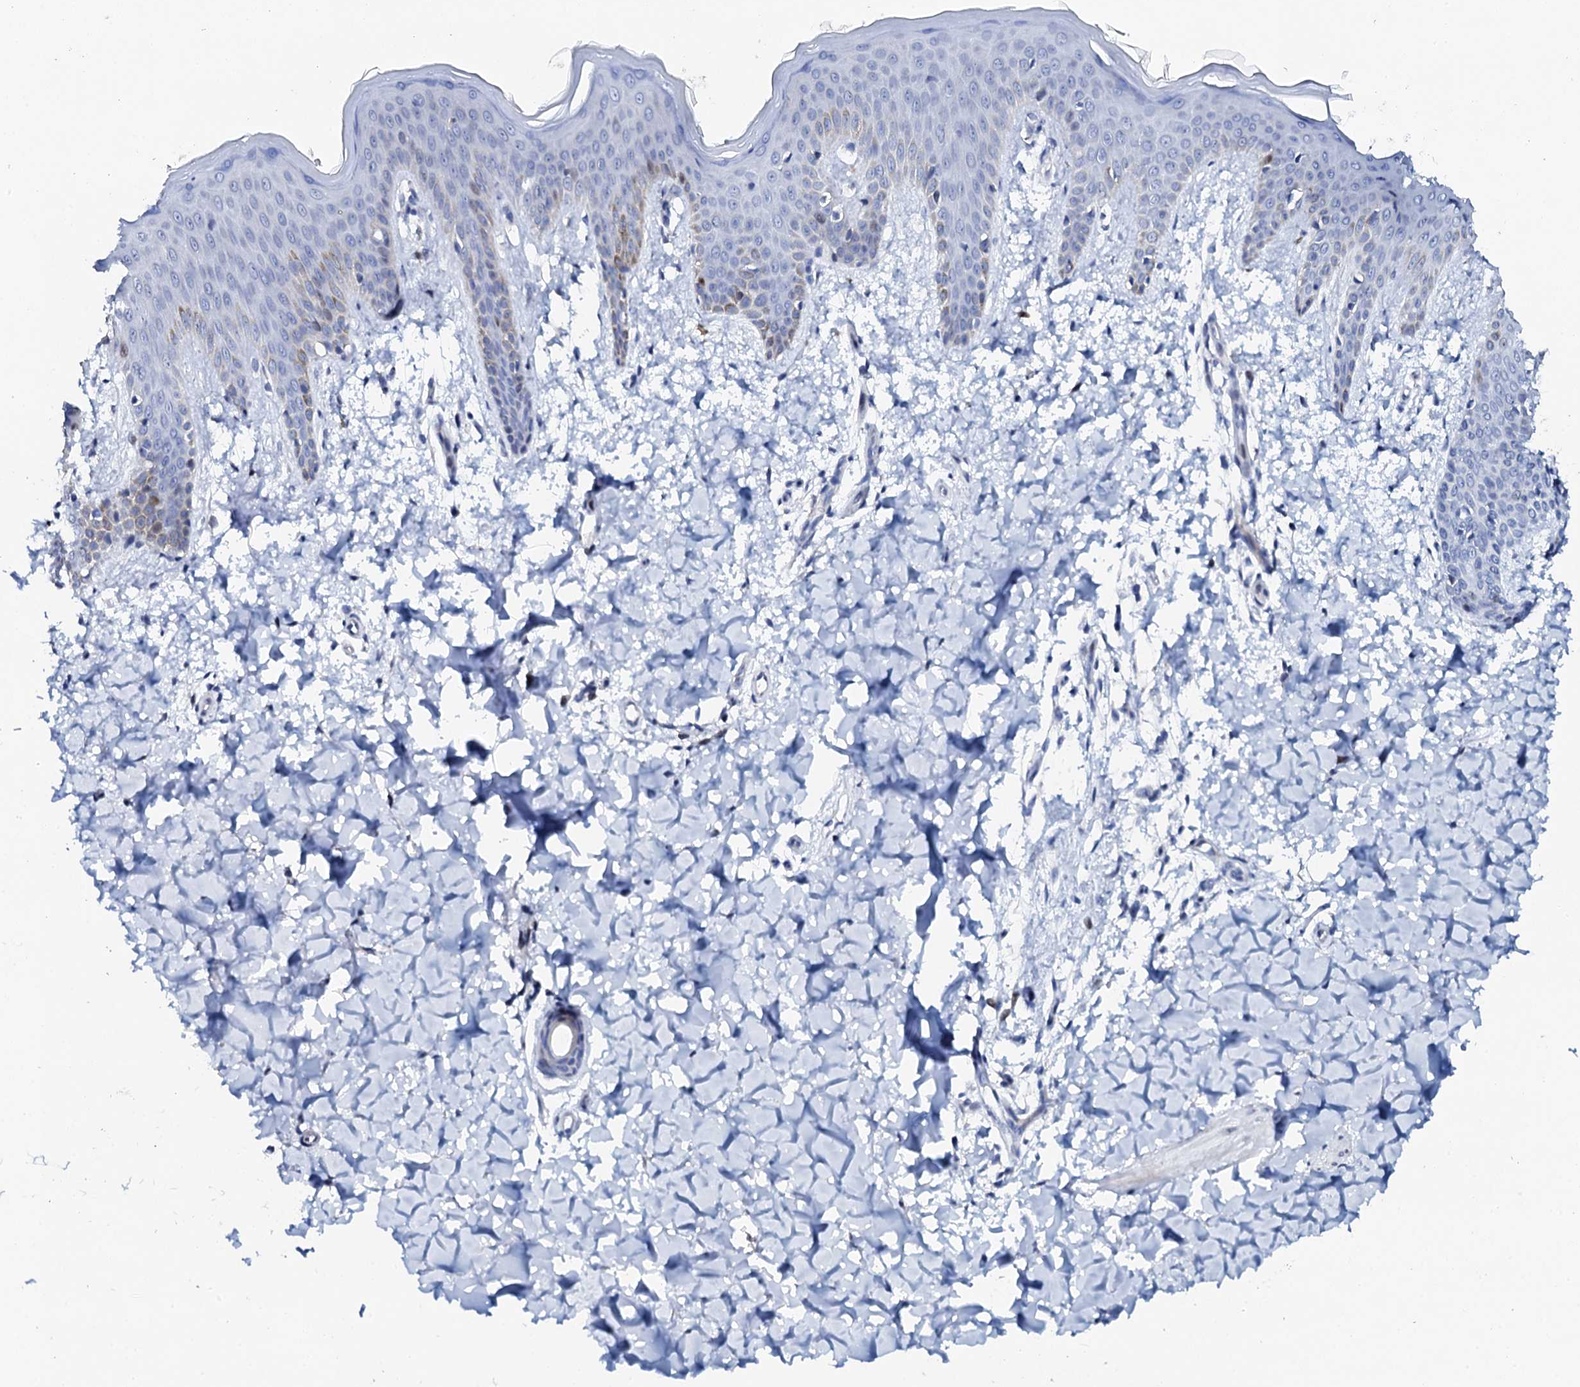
{"staining": {"intensity": "negative", "quantity": "none", "location": "none"}, "tissue": "skin", "cell_type": "Fibroblasts", "image_type": "normal", "snomed": [{"axis": "morphology", "description": "Normal tissue, NOS"}, {"axis": "topography", "description": "Skin"}], "caption": "DAB immunohistochemical staining of unremarkable skin shows no significant positivity in fibroblasts. Nuclei are stained in blue.", "gene": "NUDT13", "patient": {"sex": "male", "age": 36}}